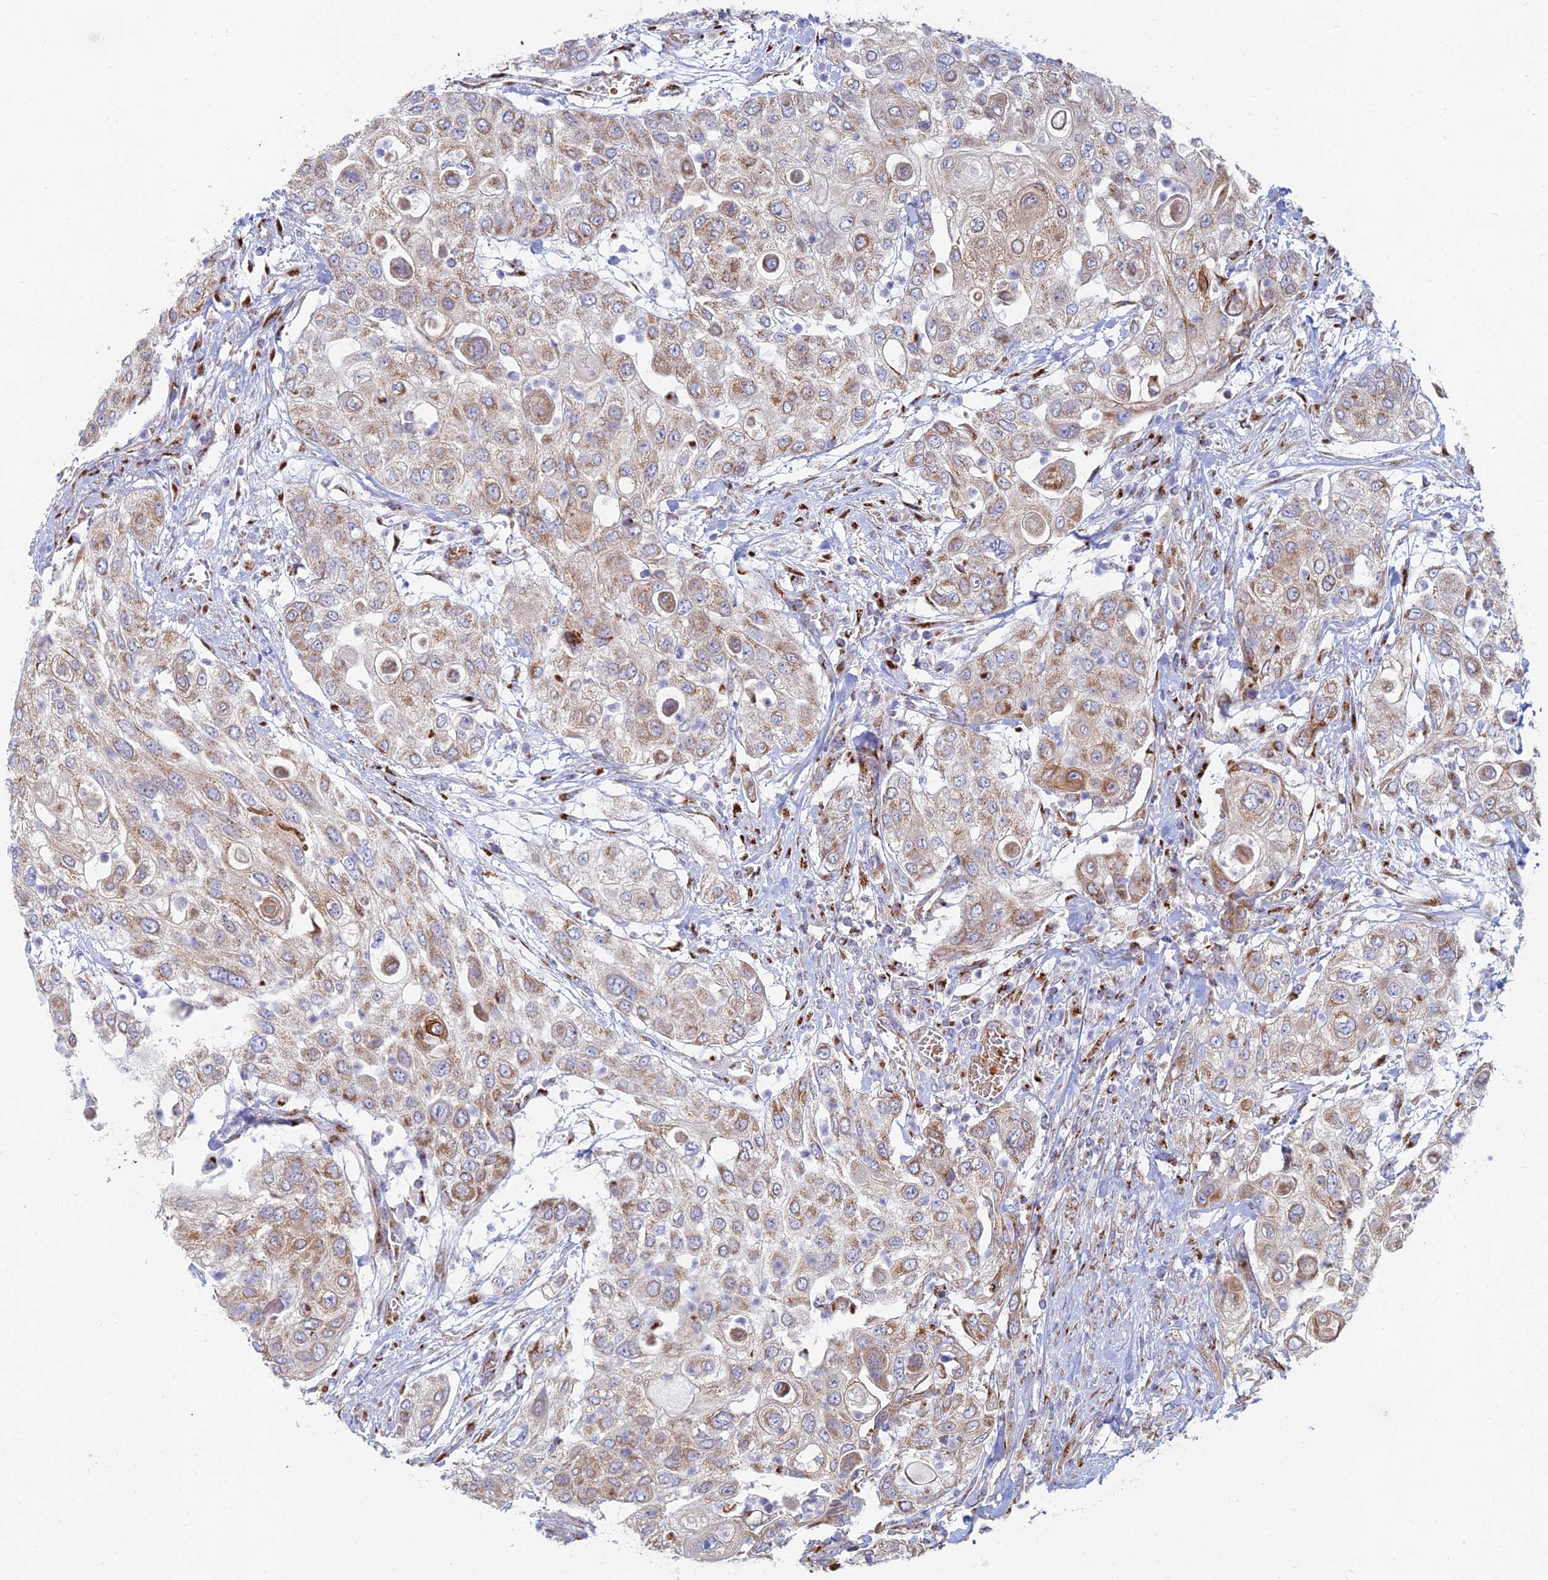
{"staining": {"intensity": "weak", "quantity": "25%-75%", "location": "cytoplasmic/membranous"}, "tissue": "urothelial cancer", "cell_type": "Tumor cells", "image_type": "cancer", "snomed": [{"axis": "morphology", "description": "Urothelial carcinoma, High grade"}, {"axis": "topography", "description": "Urinary bladder"}], "caption": "A brown stain labels weak cytoplasmic/membranous expression of a protein in urothelial cancer tumor cells.", "gene": "HS2ST1", "patient": {"sex": "female", "age": 79}}